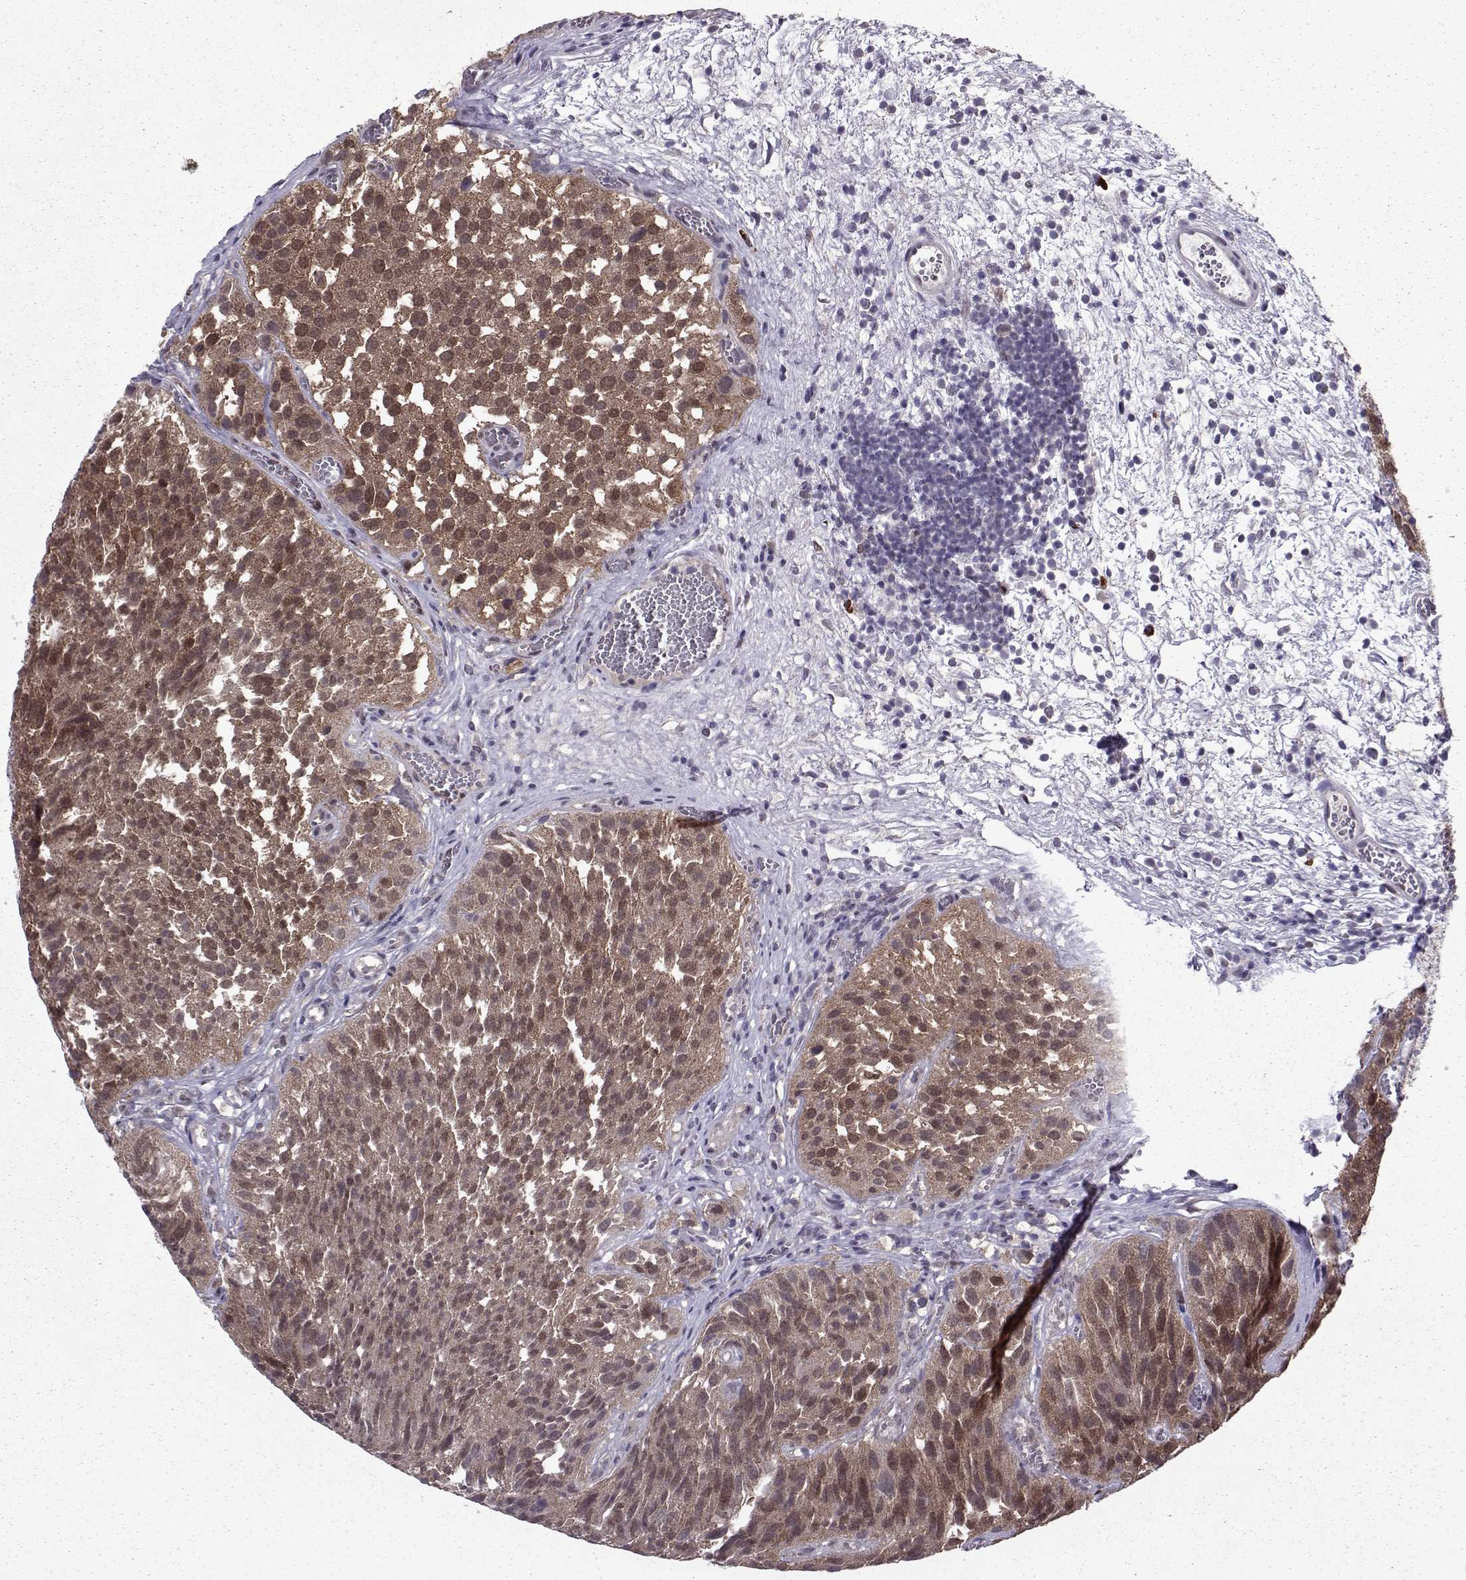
{"staining": {"intensity": "moderate", "quantity": ">75%", "location": "cytoplasmic/membranous,nuclear"}, "tissue": "urothelial cancer", "cell_type": "Tumor cells", "image_type": "cancer", "snomed": [{"axis": "morphology", "description": "Urothelial carcinoma, Low grade"}, {"axis": "topography", "description": "Urinary bladder"}], "caption": "DAB (3,3'-diaminobenzidine) immunohistochemical staining of human urothelial carcinoma (low-grade) demonstrates moderate cytoplasmic/membranous and nuclear protein positivity in about >75% of tumor cells. The staining was performed using DAB to visualize the protein expression in brown, while the nuclei were stained in blue with hematoxylin (Magnification: 20x).", "gene": "CDK4", "patient": {"sex": "female", "age": 69}}